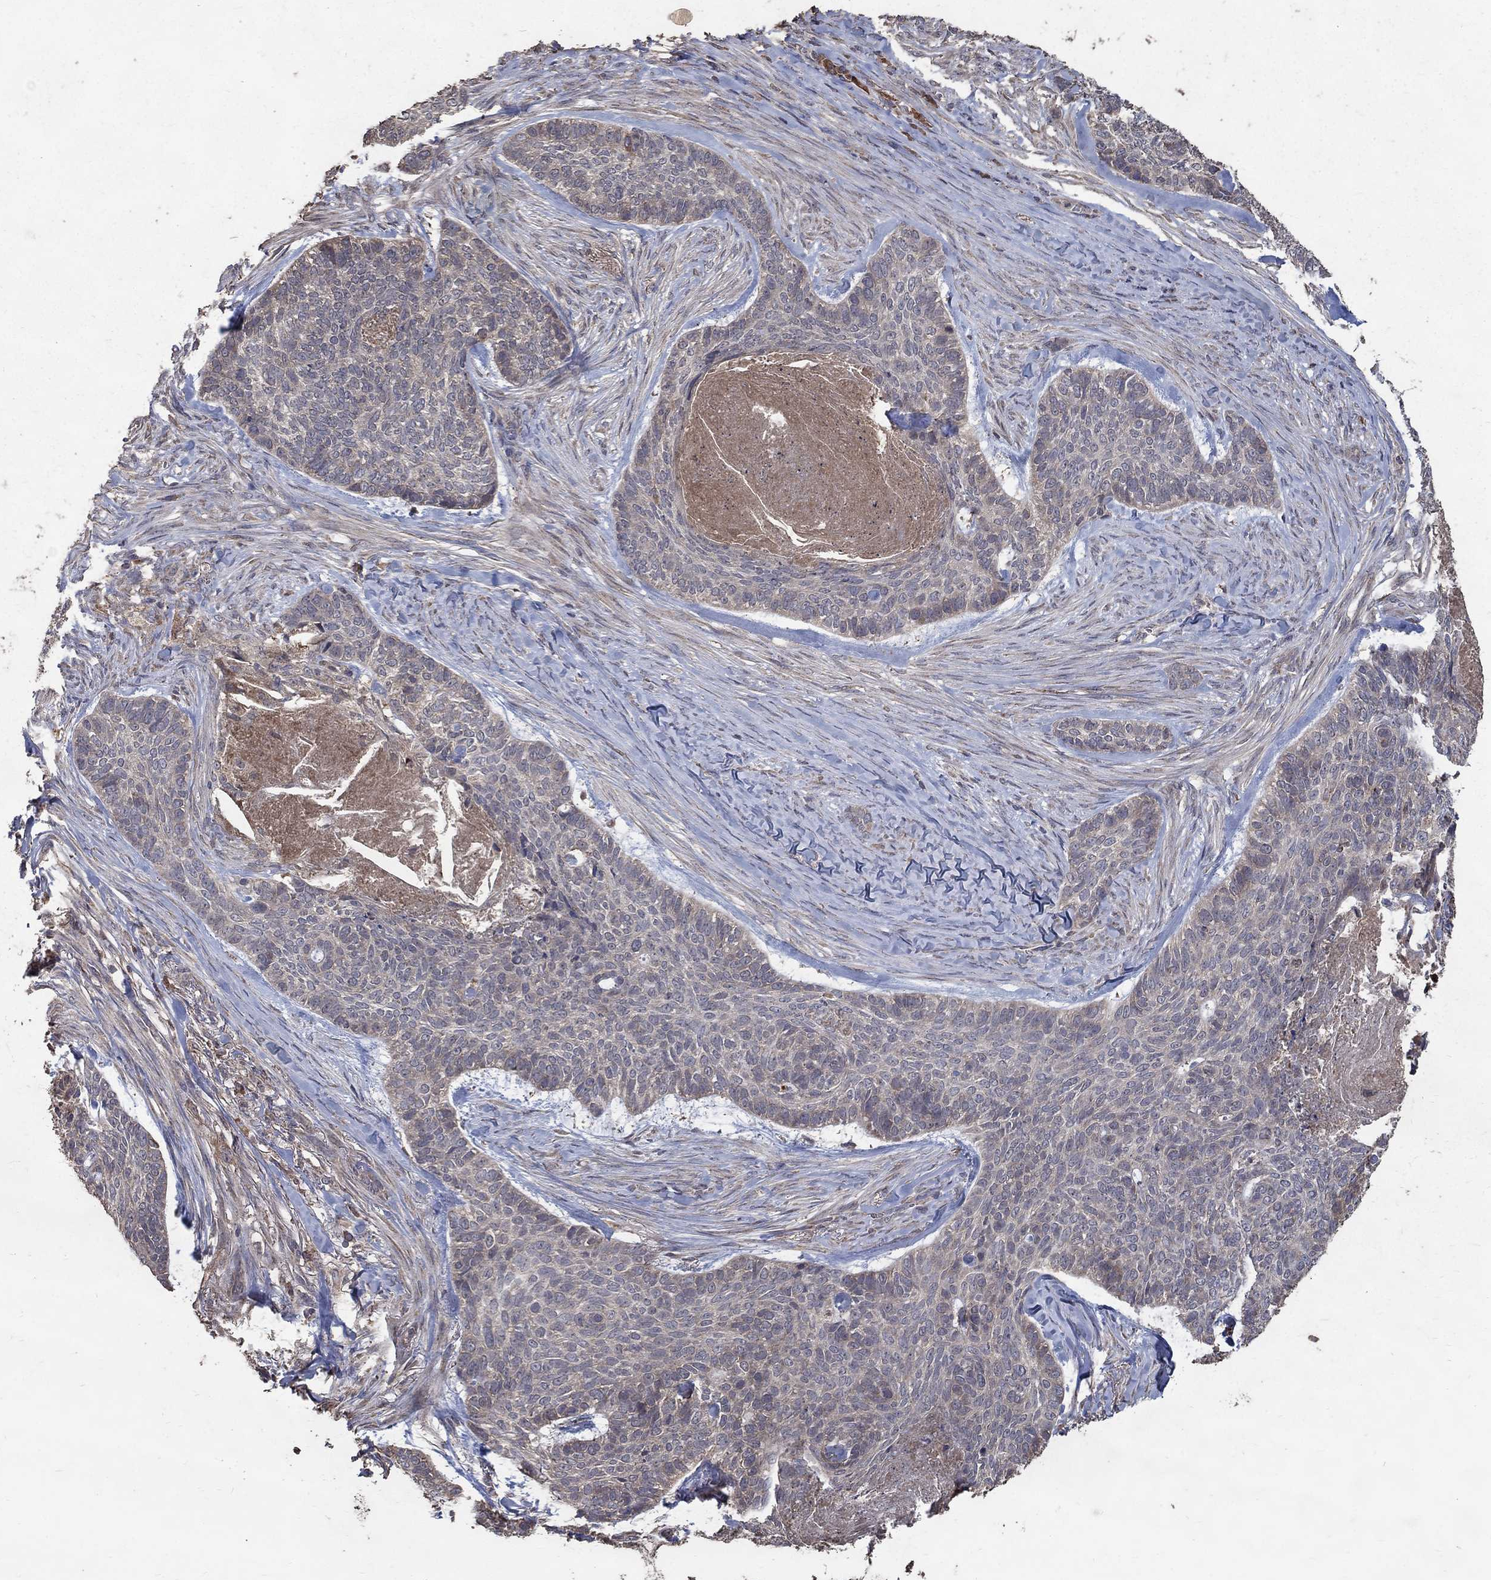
{"staining": {"intensity": "negative", "quantity": "none", "location": "none"}, "tissue": "skin cancer", "cell_type": "Tumor cells", "image_type": "cancer", "snomed": [{"axis": "morphology", "description": "Basal cell carcinoma"}, {"axis": "topography", "description": "Skin"}], "caption": "Immunohistochemistry histopathology image of human basal cell carcinoma (skin) stained for a protein (brown), which exhibits no positivity in tumor cells.", "gene": "C17orf75", "patient": {"sex": "female", "age": 69}}